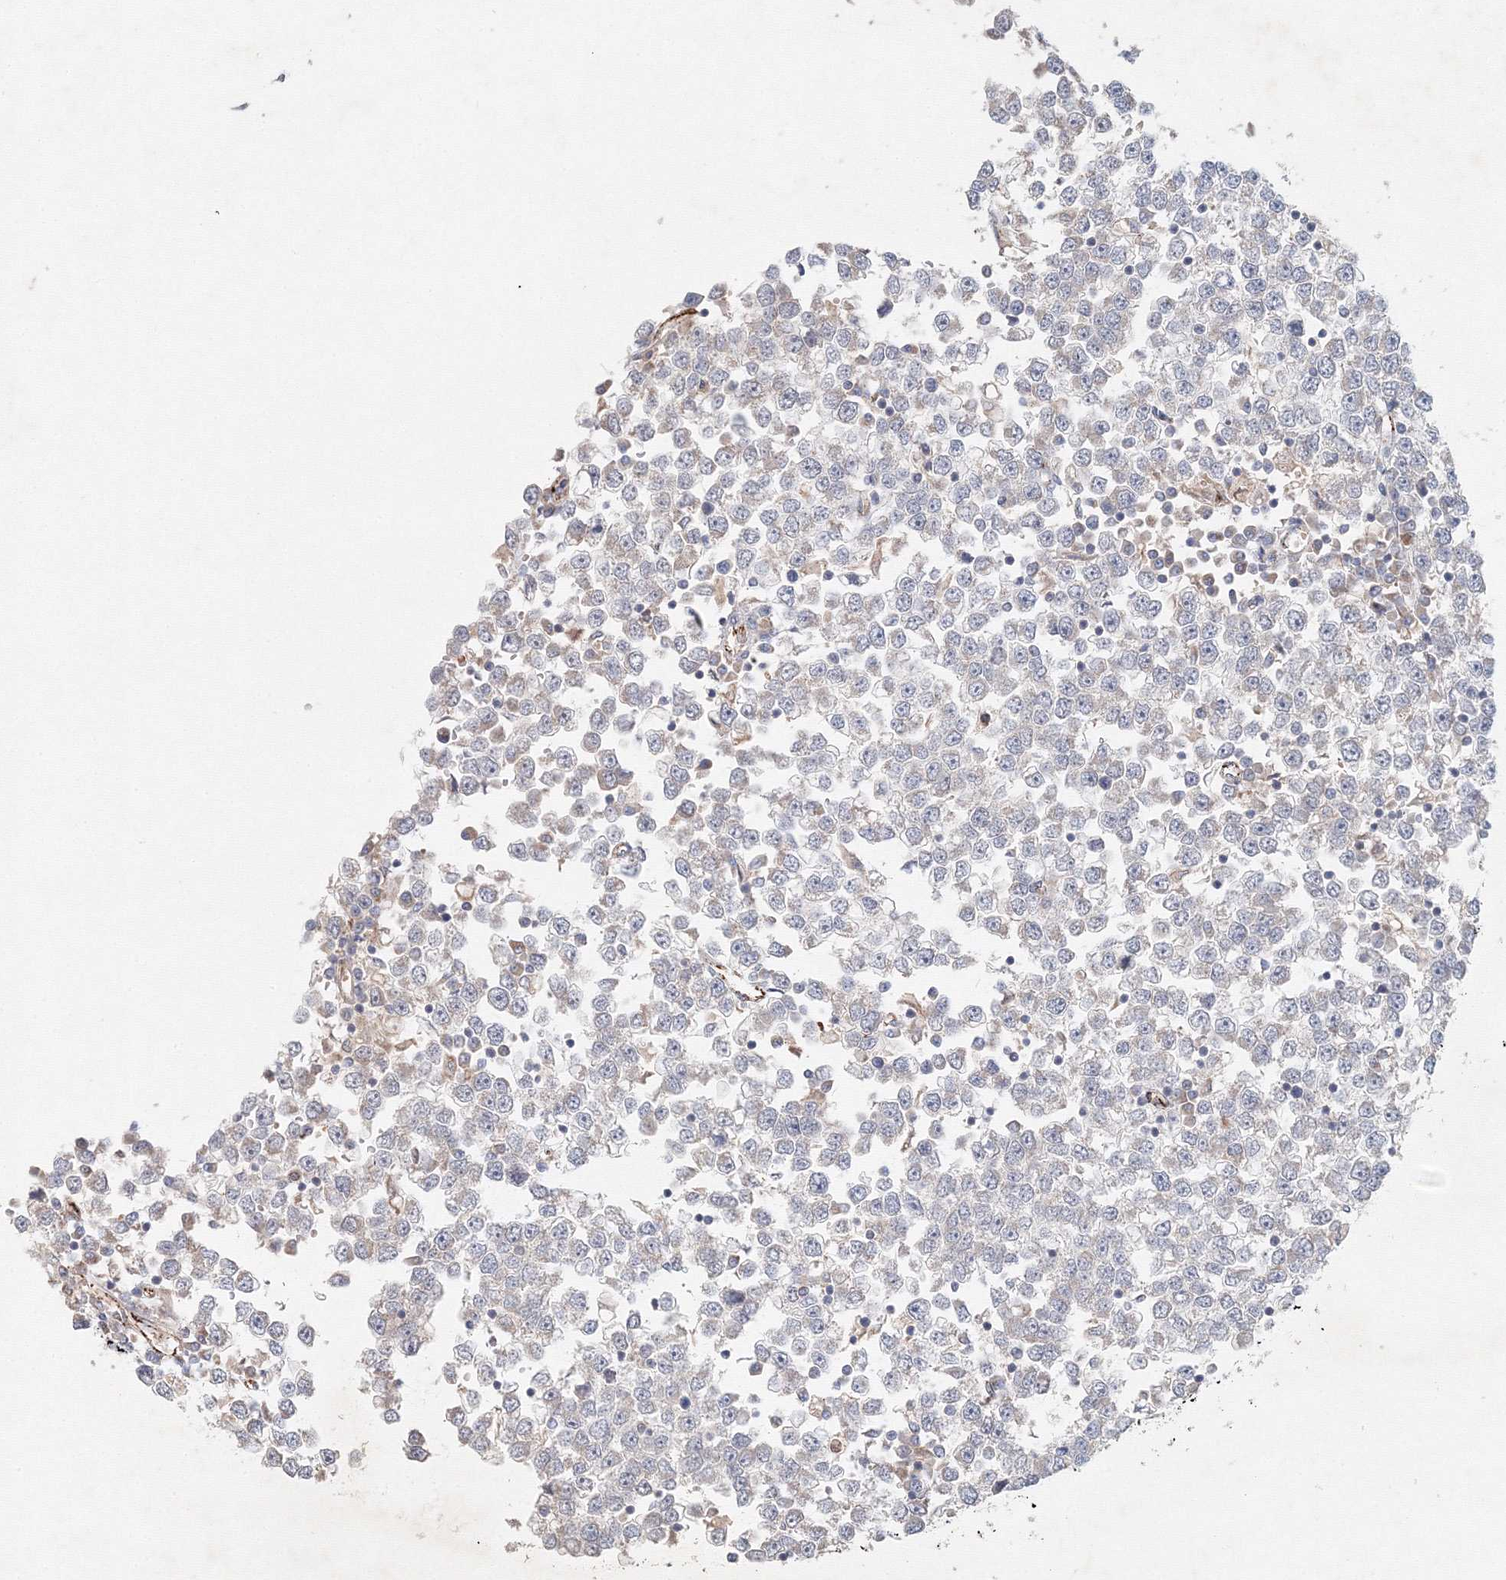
{"staining": {"intensity": "negative", "quantity": "none", "location": "none"}, "tissue": "testis cancer", "cell_type": "Tumor cells", "image_type": "cancer", "snomed": [{"axis": "morphology", "description": "Seminoma, NOS"}, {"axis": "topography", "description": "Testis"}], "caption": "Seminoma (testis) was stained to show a protein in brown. There is no significant expression in tumor cells.", "gene": "WDR49", "patient": {"sex": "male", "age": 65}}